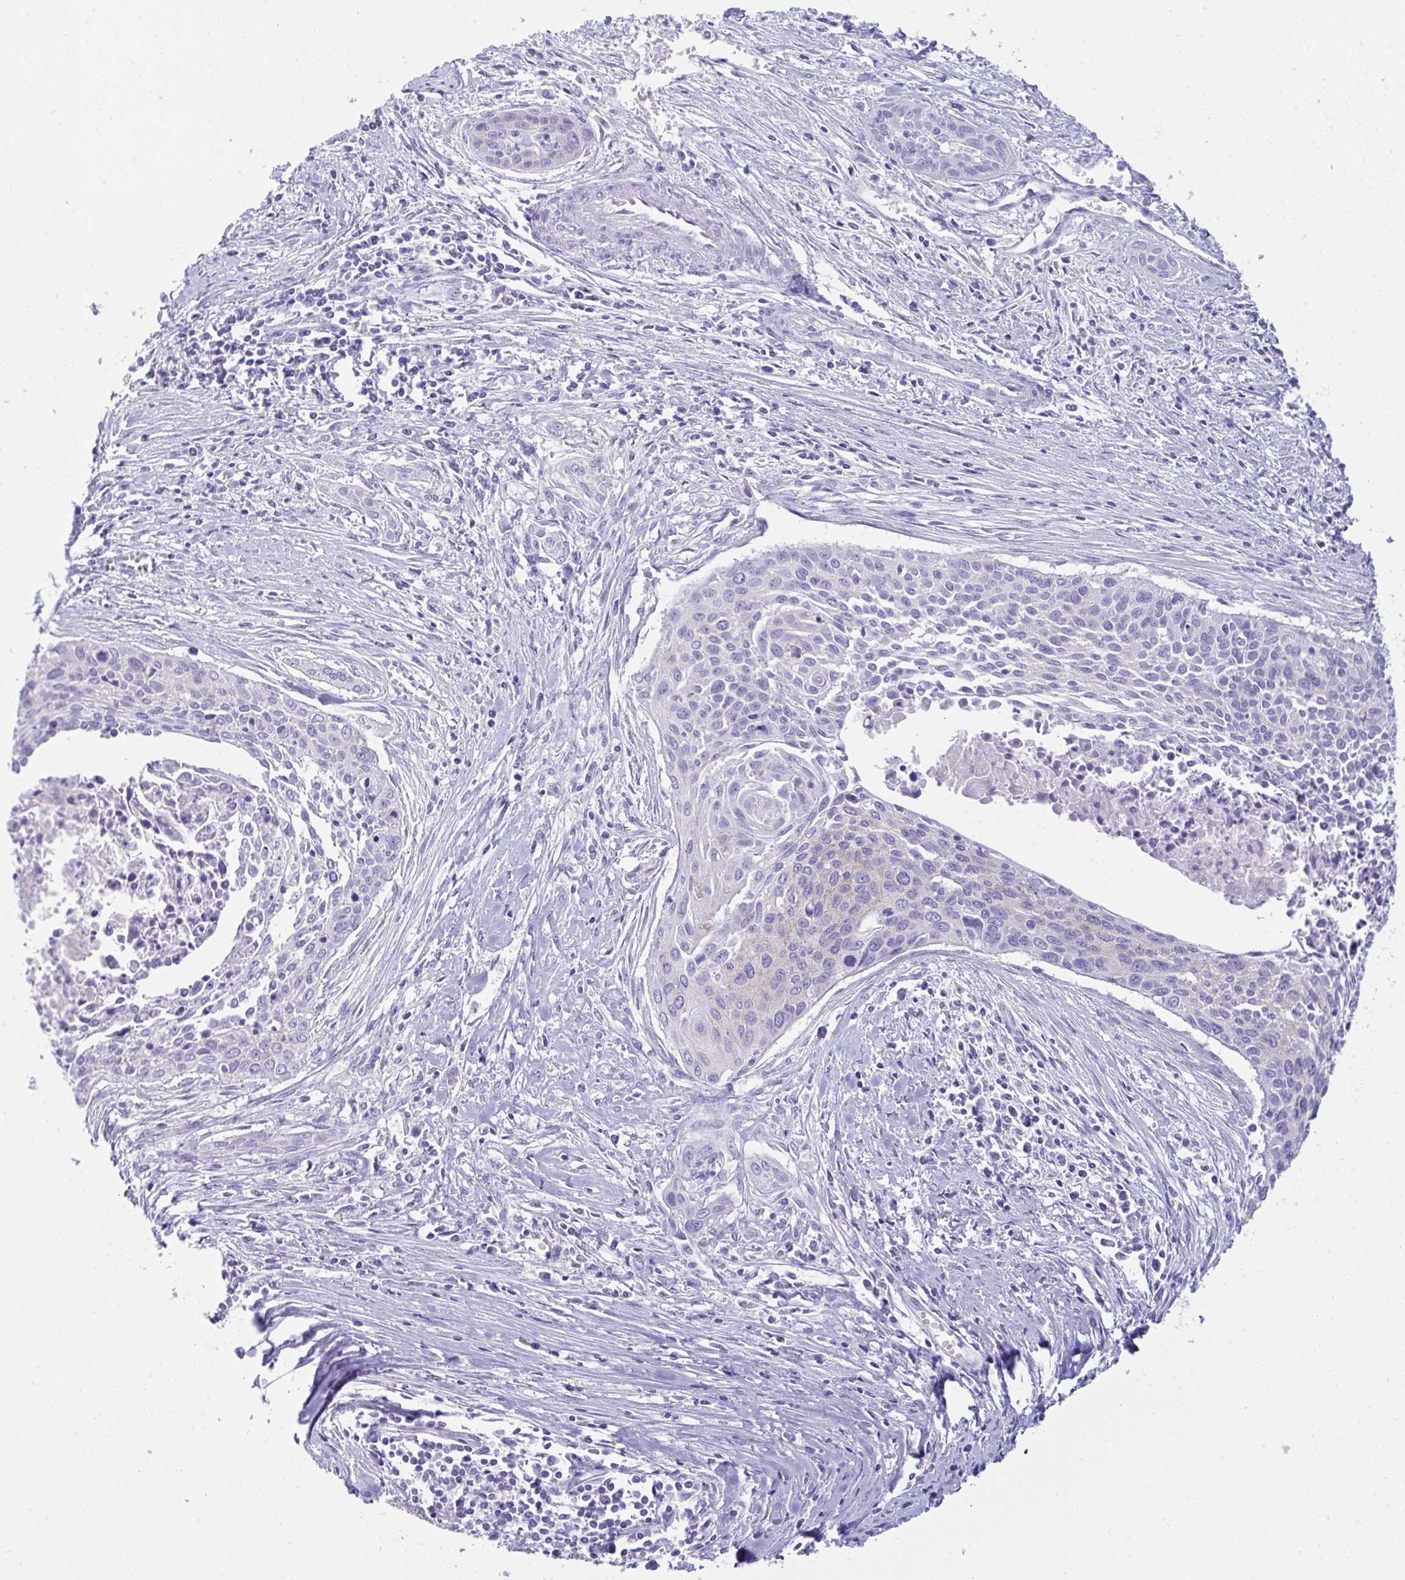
{"staining": {"intensity": "negative", "quantity": "none", "location": "none"}, "tissue": "cervical cancer", "cell_type": "Tumor cells", "image_type": "cancer", "snomed": [{"axis": "morphology", "description": "Squamous cell carcinoma, NOS"}, {"axis": "topography", "description": "Cervix"}], "caption": "This is an immunohistochemistry image of squamous cell carcinoma (cervical). There is no positivity in tumor cells.", "gene": "GLB1L2", "patient": {"sex": "female", "age": 55}}